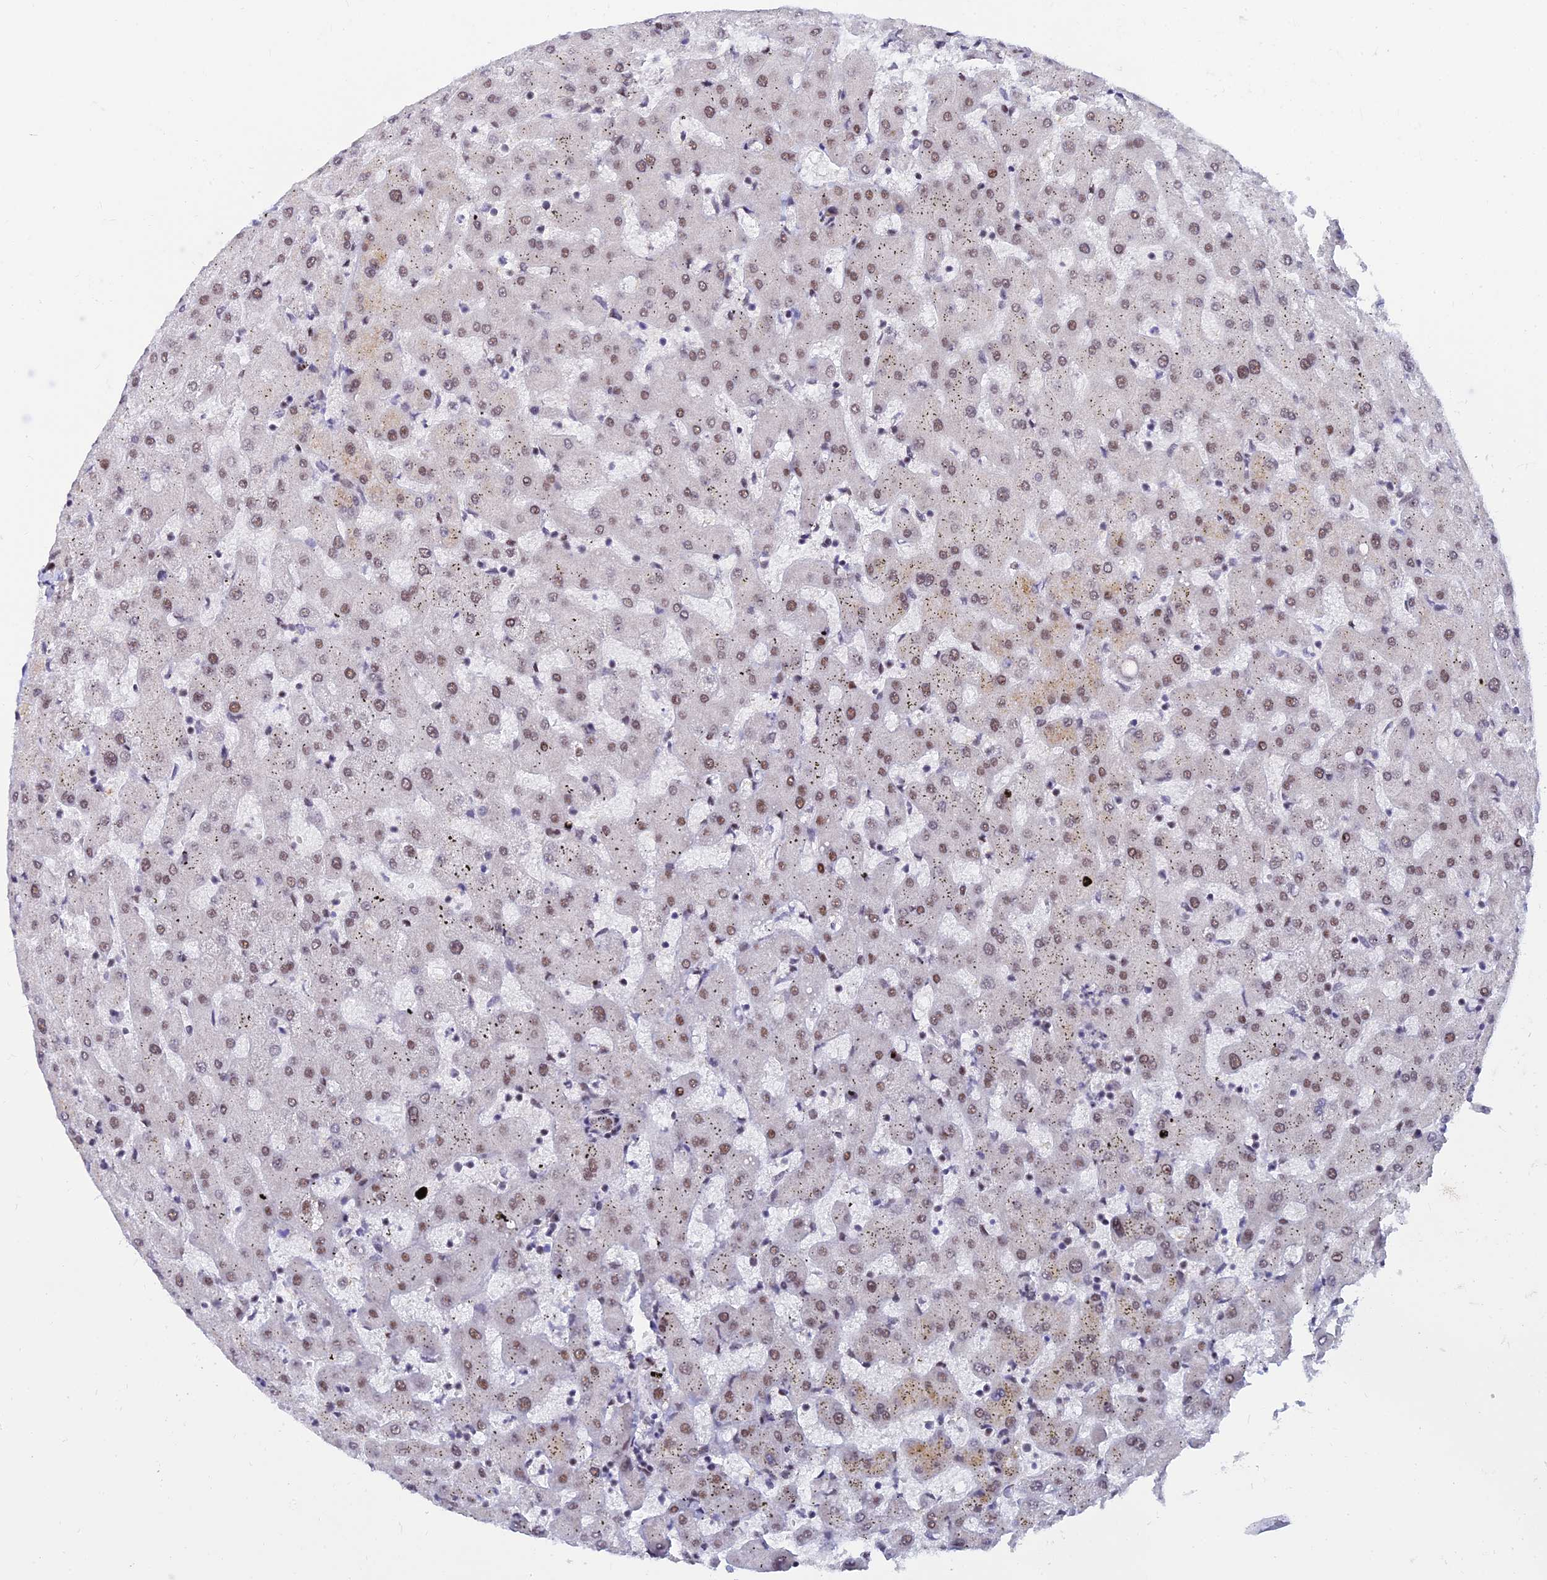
{"staining": {"intensity": "moderate", "quantity": ">75%", "location": "nuclear"}, "tissue": "liver", "cell_type": "Cholangiocytes", "image_type": "normal", "snomed": [{"axis": "morphology", "description": "Normal tissue, NOS"}, {"axis": "topography", "description": "Liver"}], "caption": "Liver stained with DAB IHC exhibits medium levels of moderate nuclear positivity in about >75% of cholangiocytes. Immunohistochemistry stains the protein of interest in brown and the nuclei are stained blue.", "gene": "USP22", "patient": {"sex": "female", "age": 63}}